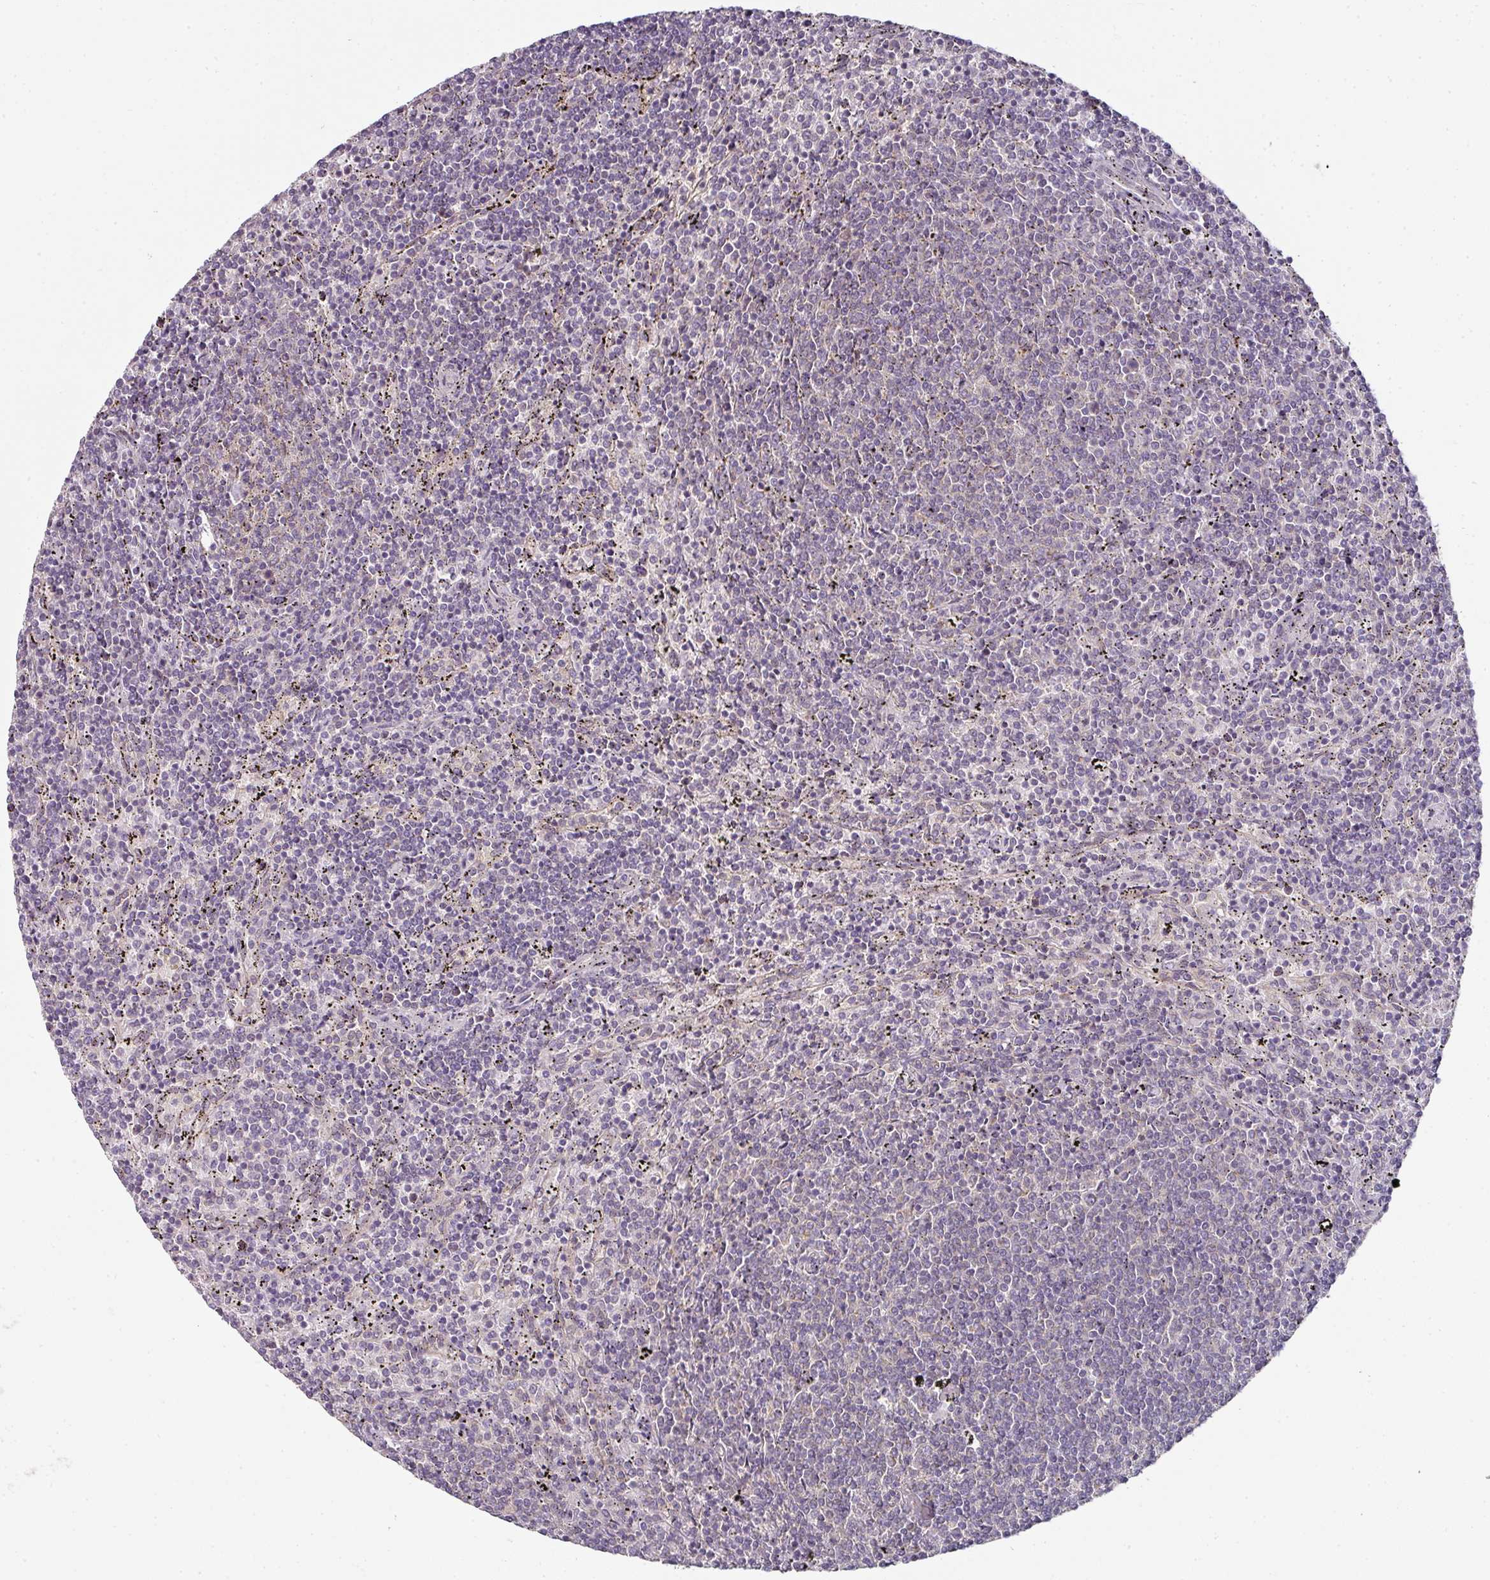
{"staining": {"intensity": "negative", "quantity": "none", "location": "none"}, "tissue": "lymphoma", "cell_type": "Tumor cells", "image_type": "cancer", "snomed": [{"axis": "morphology", "description": "Malignant lymphoma, non-Hodgkin's type, Low grade"}, {"axis": "topography", "description": "Spleen"}], "caption": "Tumor cells show no significant protein positivity in lymphoma.", "gene": "MAP2K2", "patient": {"sex": "female", "age": 50}}